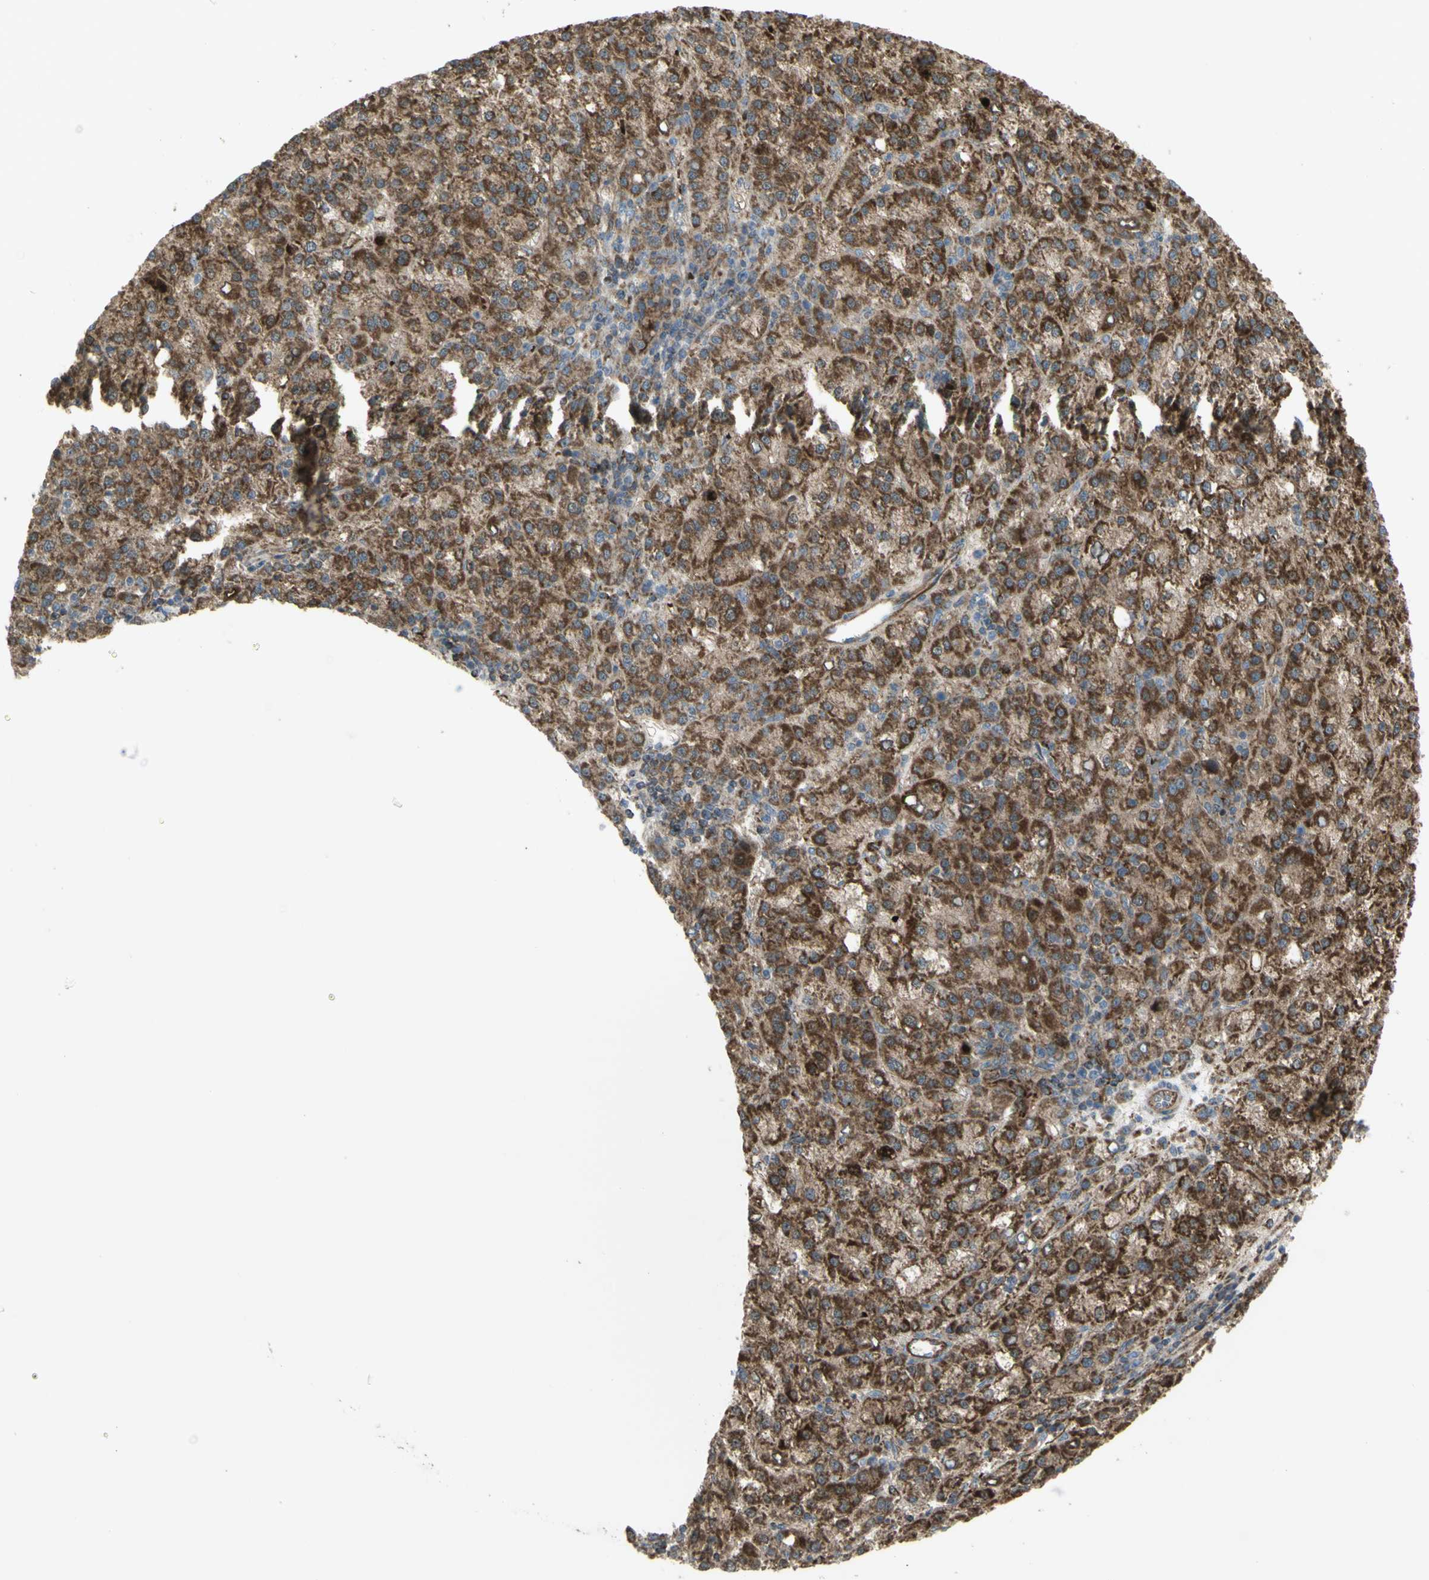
{"staining": {"intensity": "strong", "quantity": ">75%", "location": "cytoplasmic/membranous"}, "tissue": "liver cancer", "cell_type": "Tumor cells", "image_type": "cancer", "snomed": [{"axis": "morphology", "description": "Carcinoma, Hepatocellular, NOS"}, {"axis": "topography", "description": "Liver"}], "caption": "This micrograph exhibits immunohistochemistry (IHC) staining of liver cancer, with high strong cytoplasmic/membranous positivity in about >75% of tumor cells.", "gene": "CYB5R1", "patient": {"sex": "female", "age": 58}}